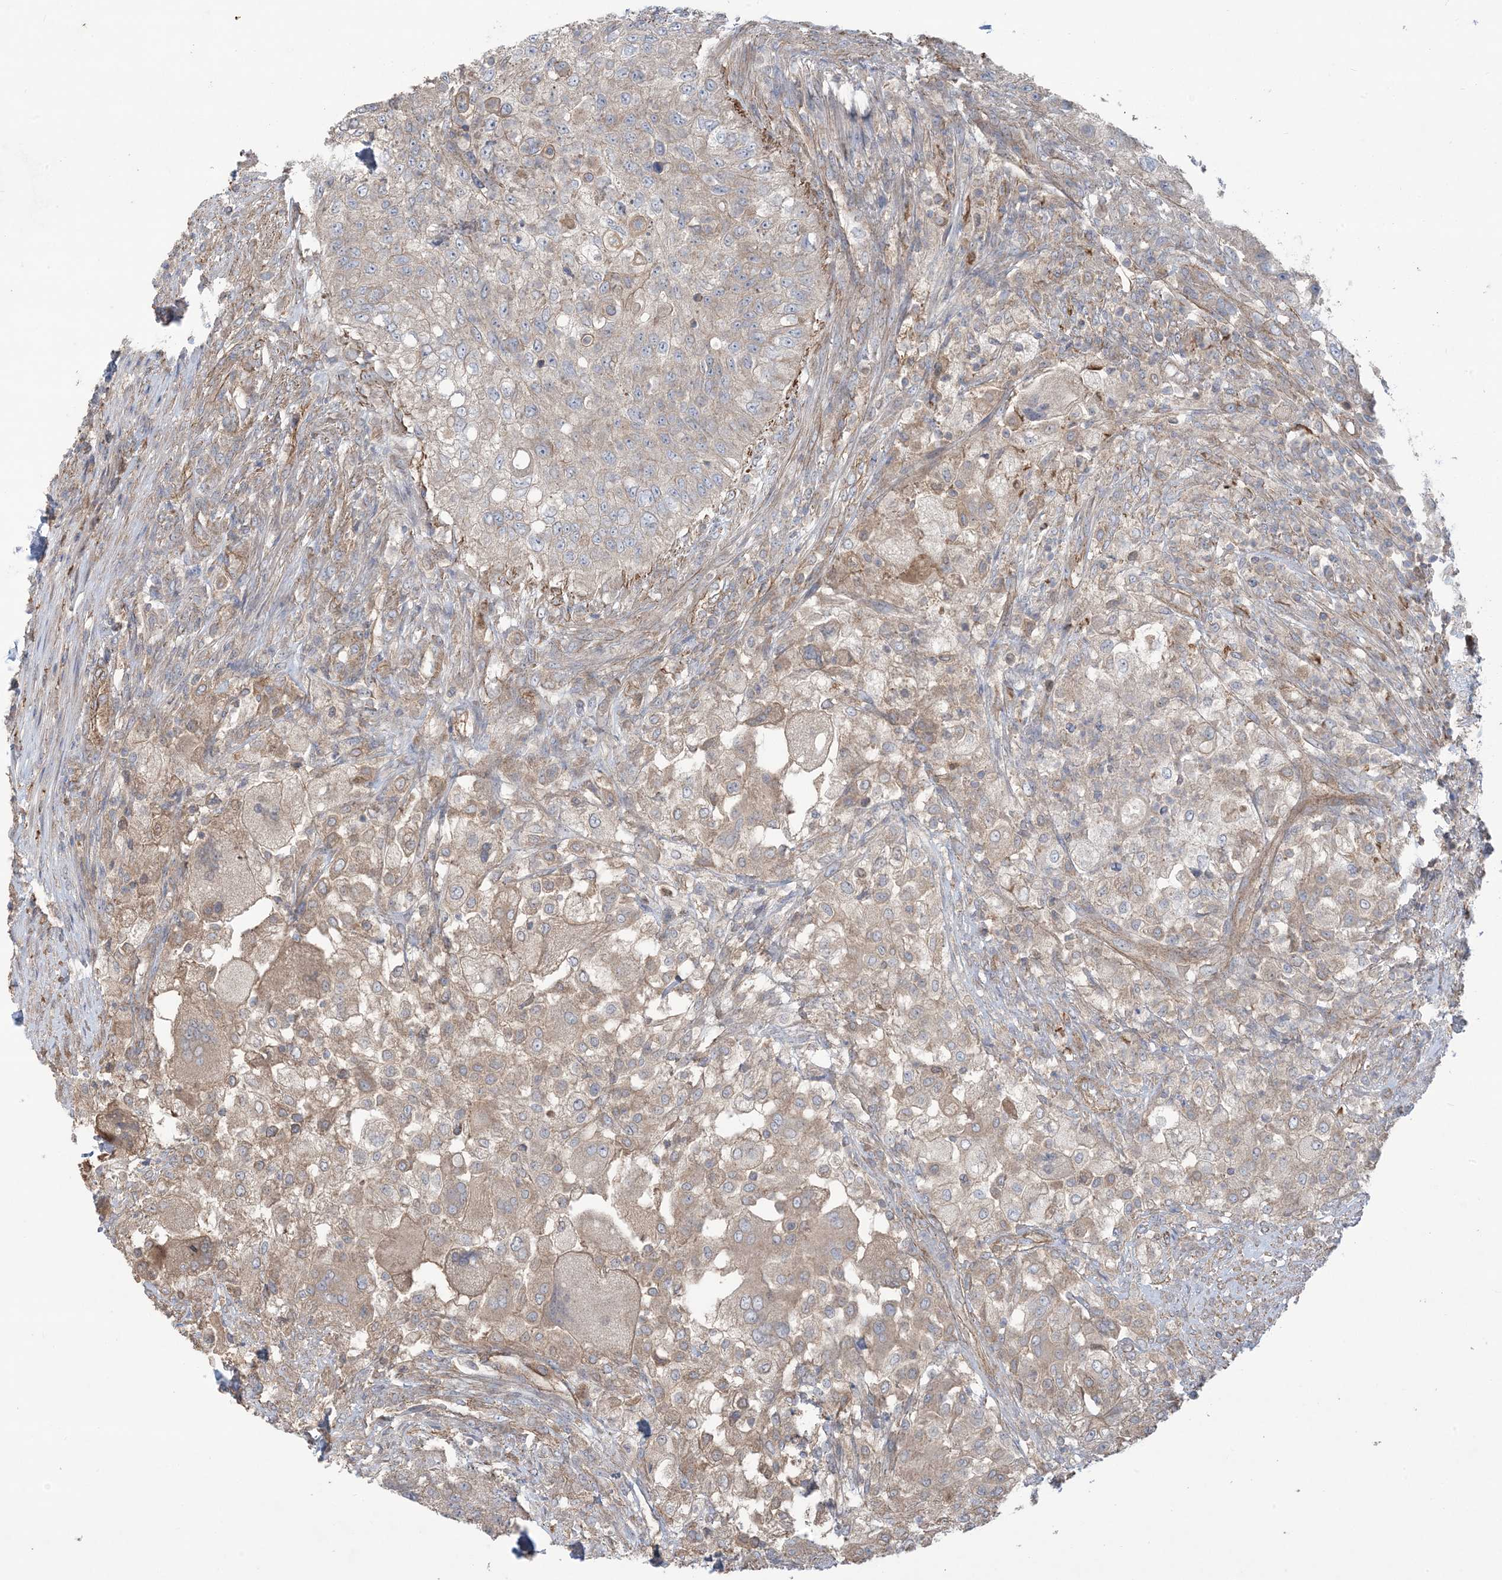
{"staining": {"intensity": "weak", "quantity": ">75%", "location": "cytoplasmic/membranous"}, "tissue": "urothelial cancer", "cell_type": "Tumor cells", "image_type": "cancer", "snomed": [{"axis": "morphology", "description": "Urothelial carcinoma, High grade"}, {"axis": "topography", "description": "Urinary bladder"}], "caption": "High-magnification brightfield microscopy of urothelial cancer stained with DAB (brown) and counterstained with hematoxylin (blue). tumor cells exhibit weak cytoplasmic/membranous positivity is appreciated in approximately>75% of cells. The staining is performed using DAB (3,3'-diaminobenzidine) brown chromogen to label protein expression. The nuclei are counter-stained blue using hematoxylin.", "gene": "CCNY", "patient": {"sex": "female", "age": 60}}